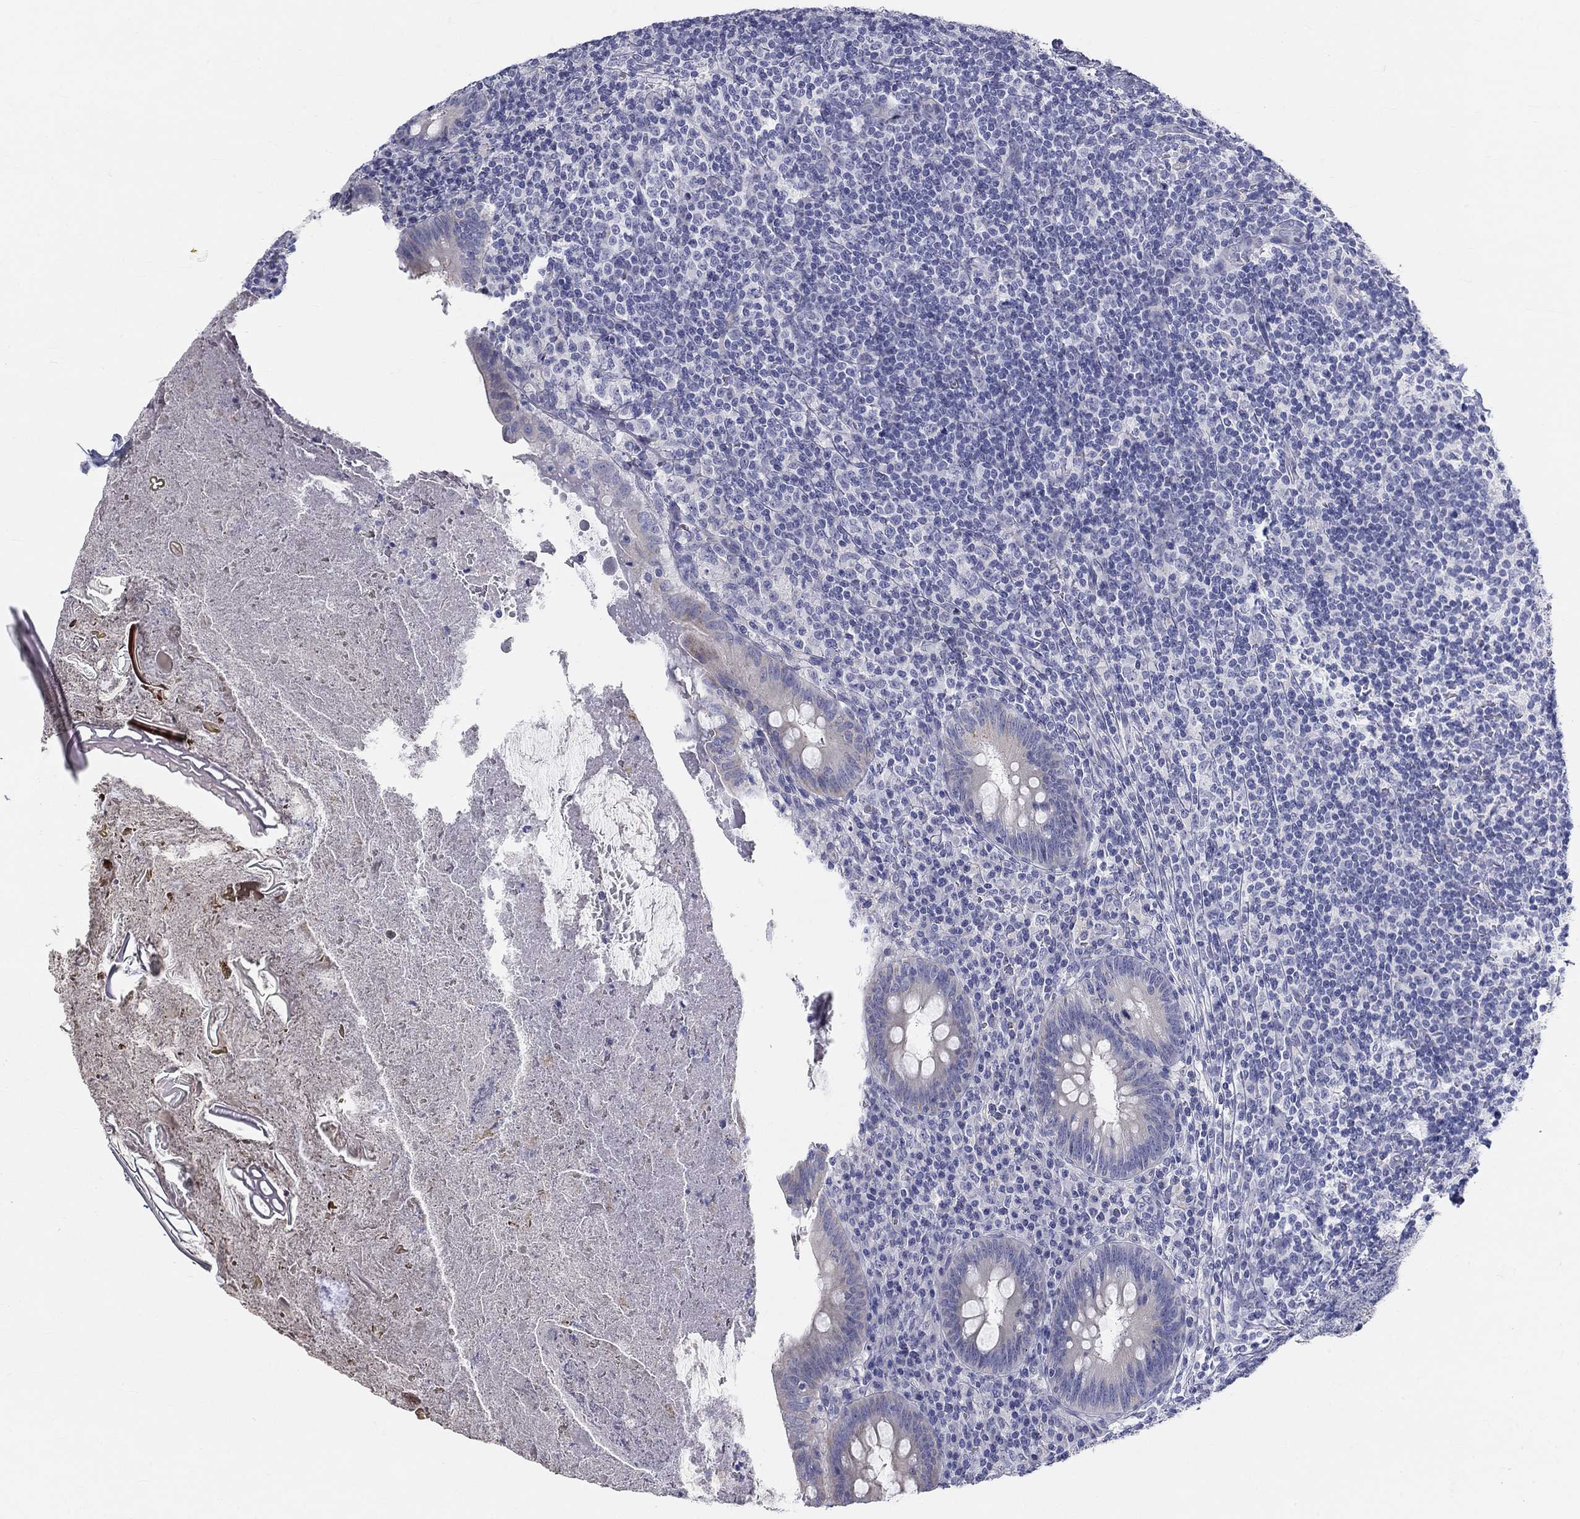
{"staining": {"intensity": "negative", "quantity": "none", "location": "none"}, "tissue": "appendix", "cell_type": "Glandular cells", "image_type": "normal", "snomed": [{"axis": "morphology", "description": "Normal tissue, NOS"}, {"axis": "topography", "description": "Appendix"}], "caption": "Photomicrograph shows no significant protein positivity in glandular cells of normal appendix. (Immunohistochemistry, brightfield microscopy, high magnification).", "gene": "GALNTL5", "patient": {"sex": "male", "age": 47}}